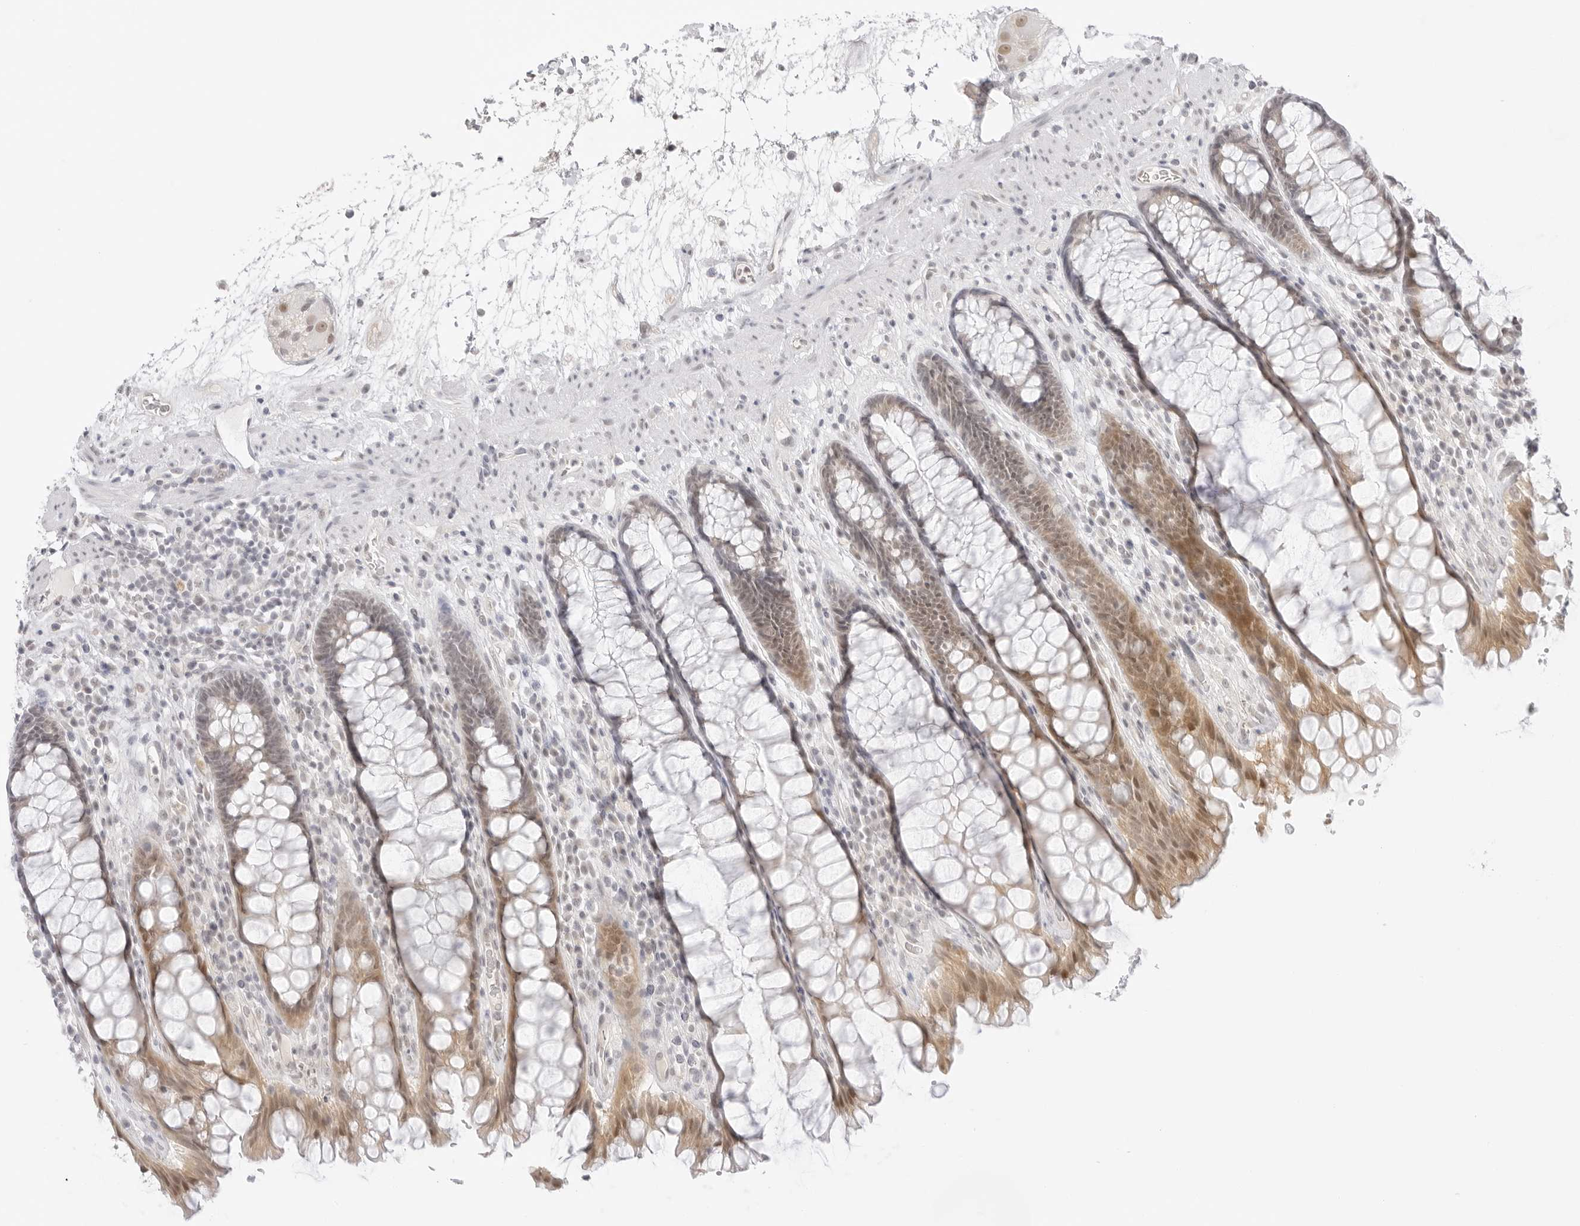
{"staining": {"intensity": "moderate", "quantity": "25%-75%", "location": "cytoplasmic/membranous,nuclear"}, "tissue": "rectum", "cell_type": "Glandular cells", "image_type": "normal", "snomed": [{"axis": "morphology", "description": "Normal tissue, NOS"}, {"axis": "topography", "description": "Rectum"}], "caption": "Protein expression analysis of unremarkable rectum exhibits moderate cytoplasmic/membranous,nuclear staining in approximately 25%-75% of glandular cells.", "gene": "MED18", "patient": {"sex": "male", "age": 64}}